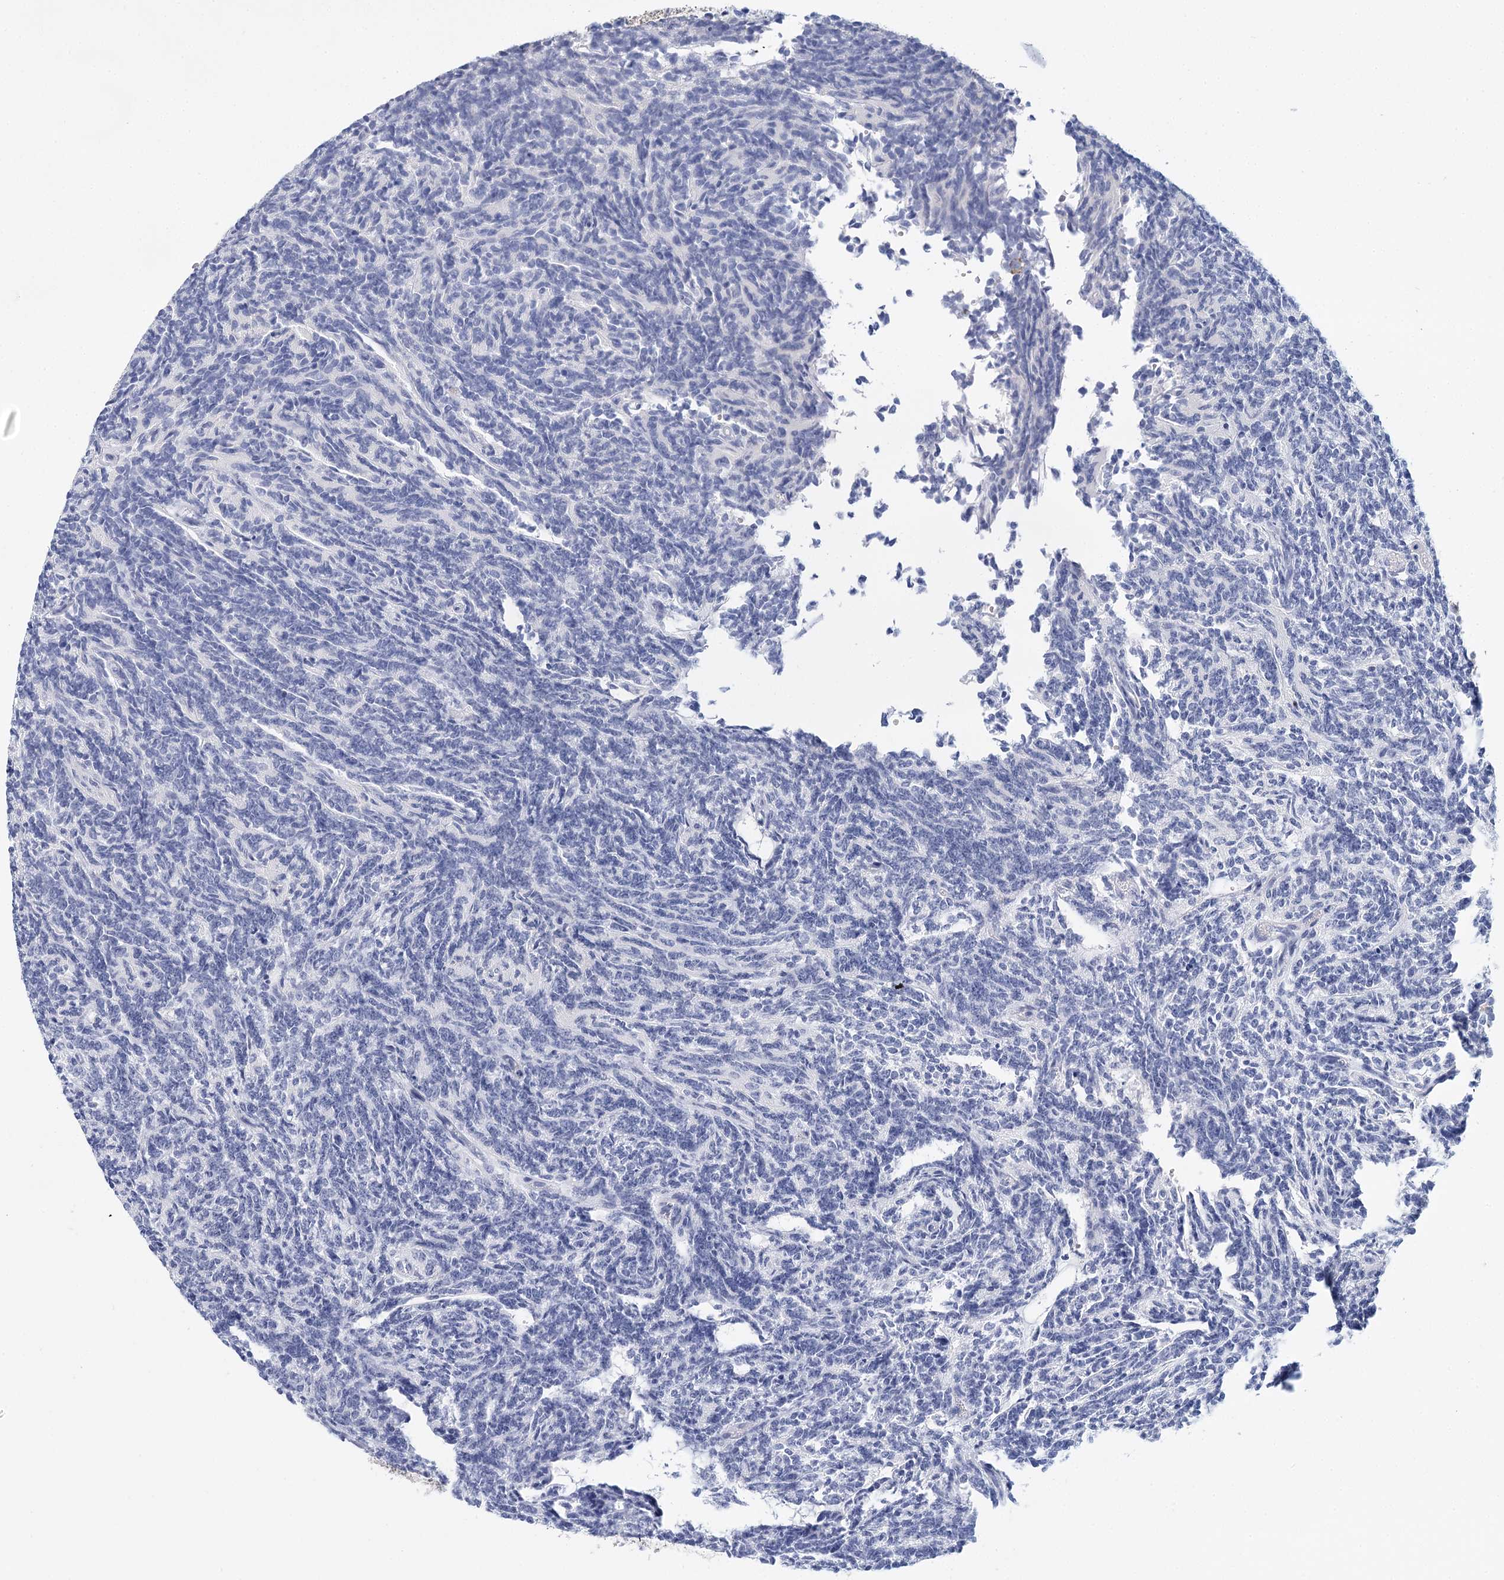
{"staining": {"intensity": "negative", "quantity": "none", "location": "none"}, "tissue": "glioma", "cell_type": "Tumor cells", "image_type": "cancer", "snomed": [{"axis": "morphology", "description": "Glioma, malignant, Low grade"}, {"axis": "topography", "description": "Brain"}], "caption": "Tumor cells show no significant protein expression in glioma.", "gene": "ARHGAP44", "patient": {"sex": "female", "age": 1}}